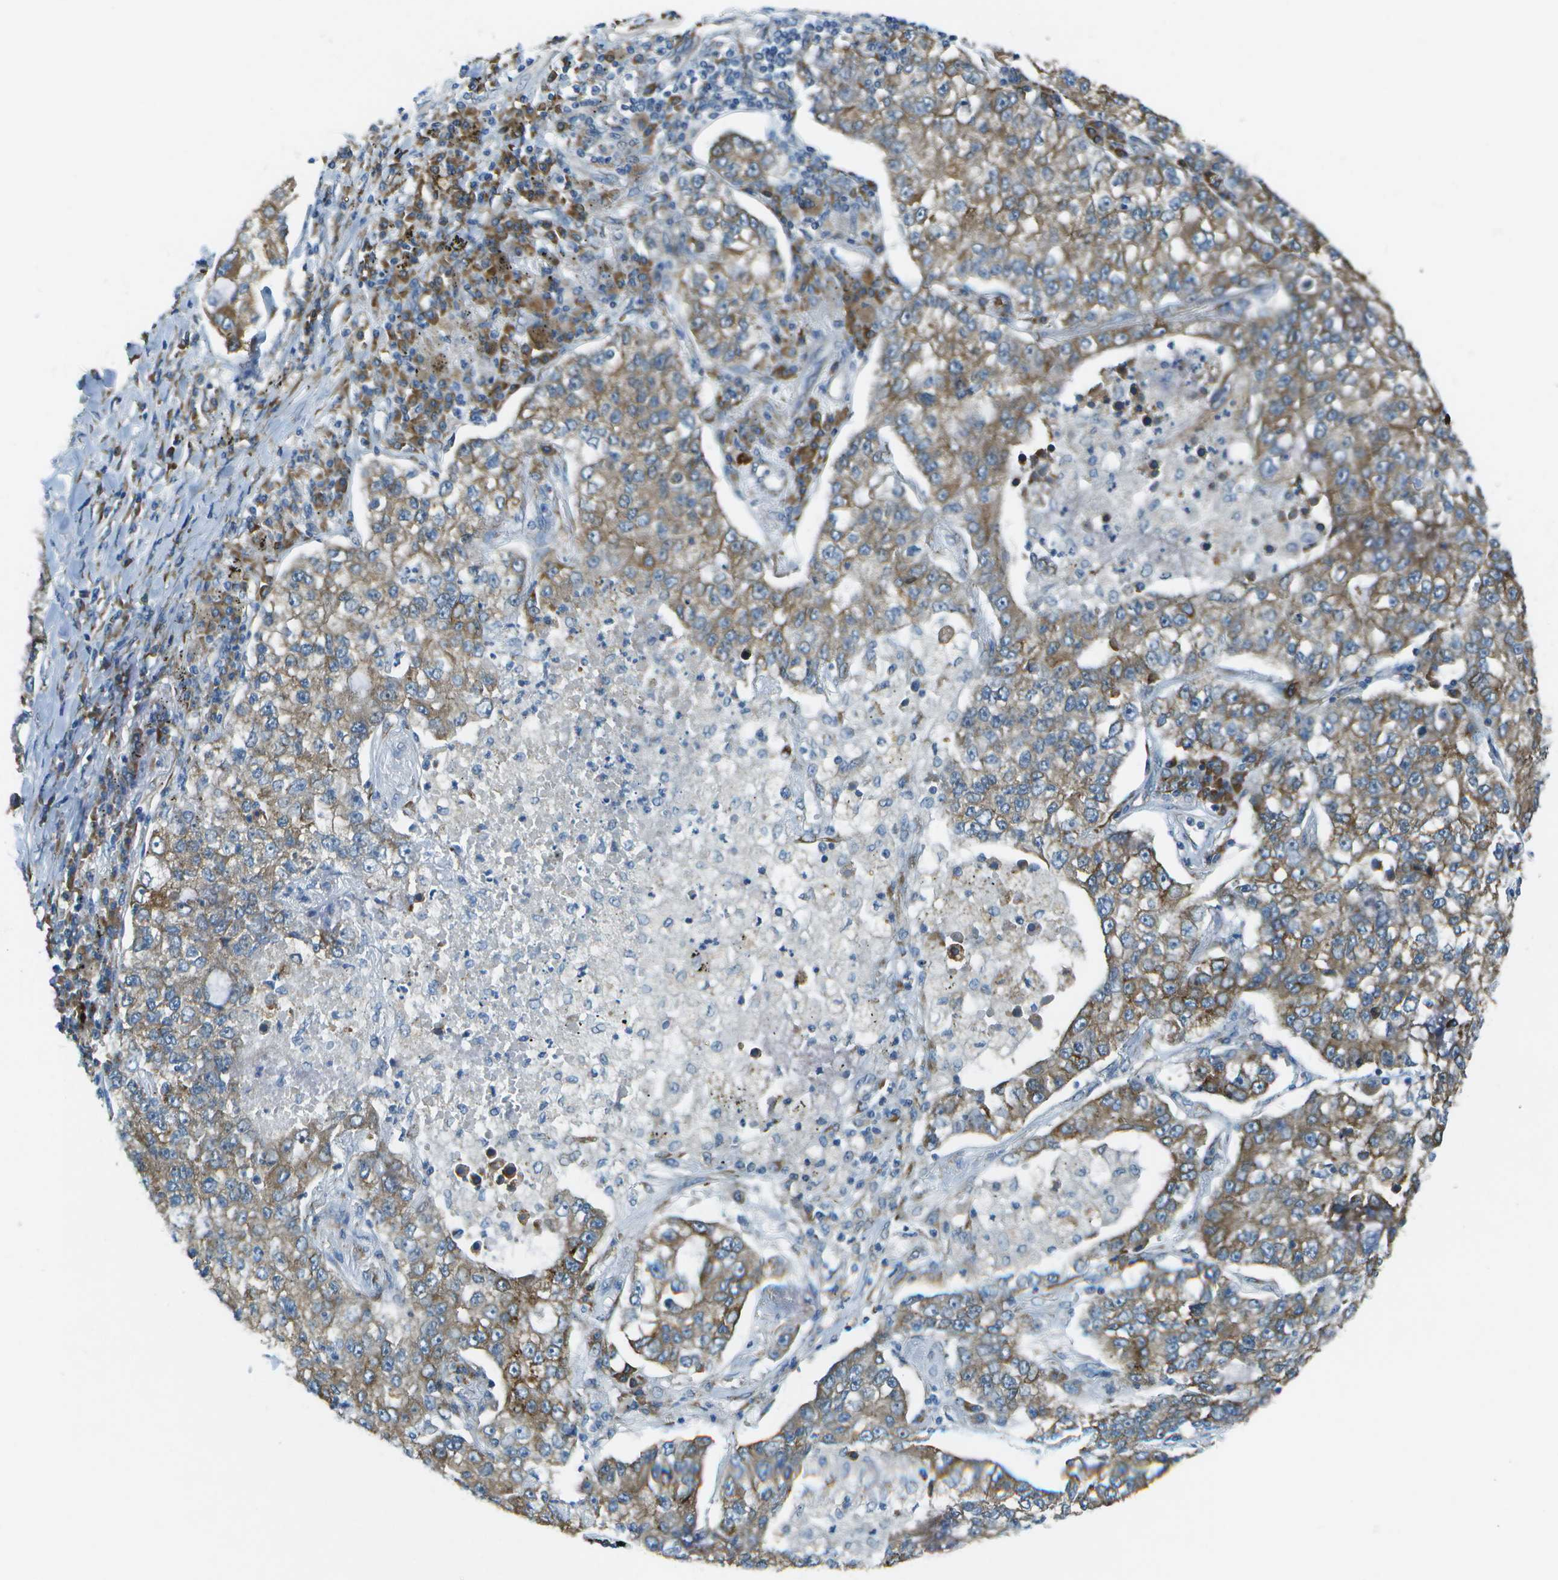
{"staining": {"intensity": "moderate", "quantity": ">75%", "location": "cytoplasmic/membranous"}, "tissue": "lung cancer", "cell_type": "Tumor cells", "image_type": "cancer", "snomed": [{"axis": "morphology", "description": "Adenocarcinoma, NOS"}, {"axis": "topography", "description": "Lung"}], "caption": "This photomicrograph exhibits IHC staining of human lung cancer, with medium moderate cytoplasmic/membranous staining in about >75% of tumor cells.", "gene": "KCTD3", "patient": {"sex": "male", "age": 49}}